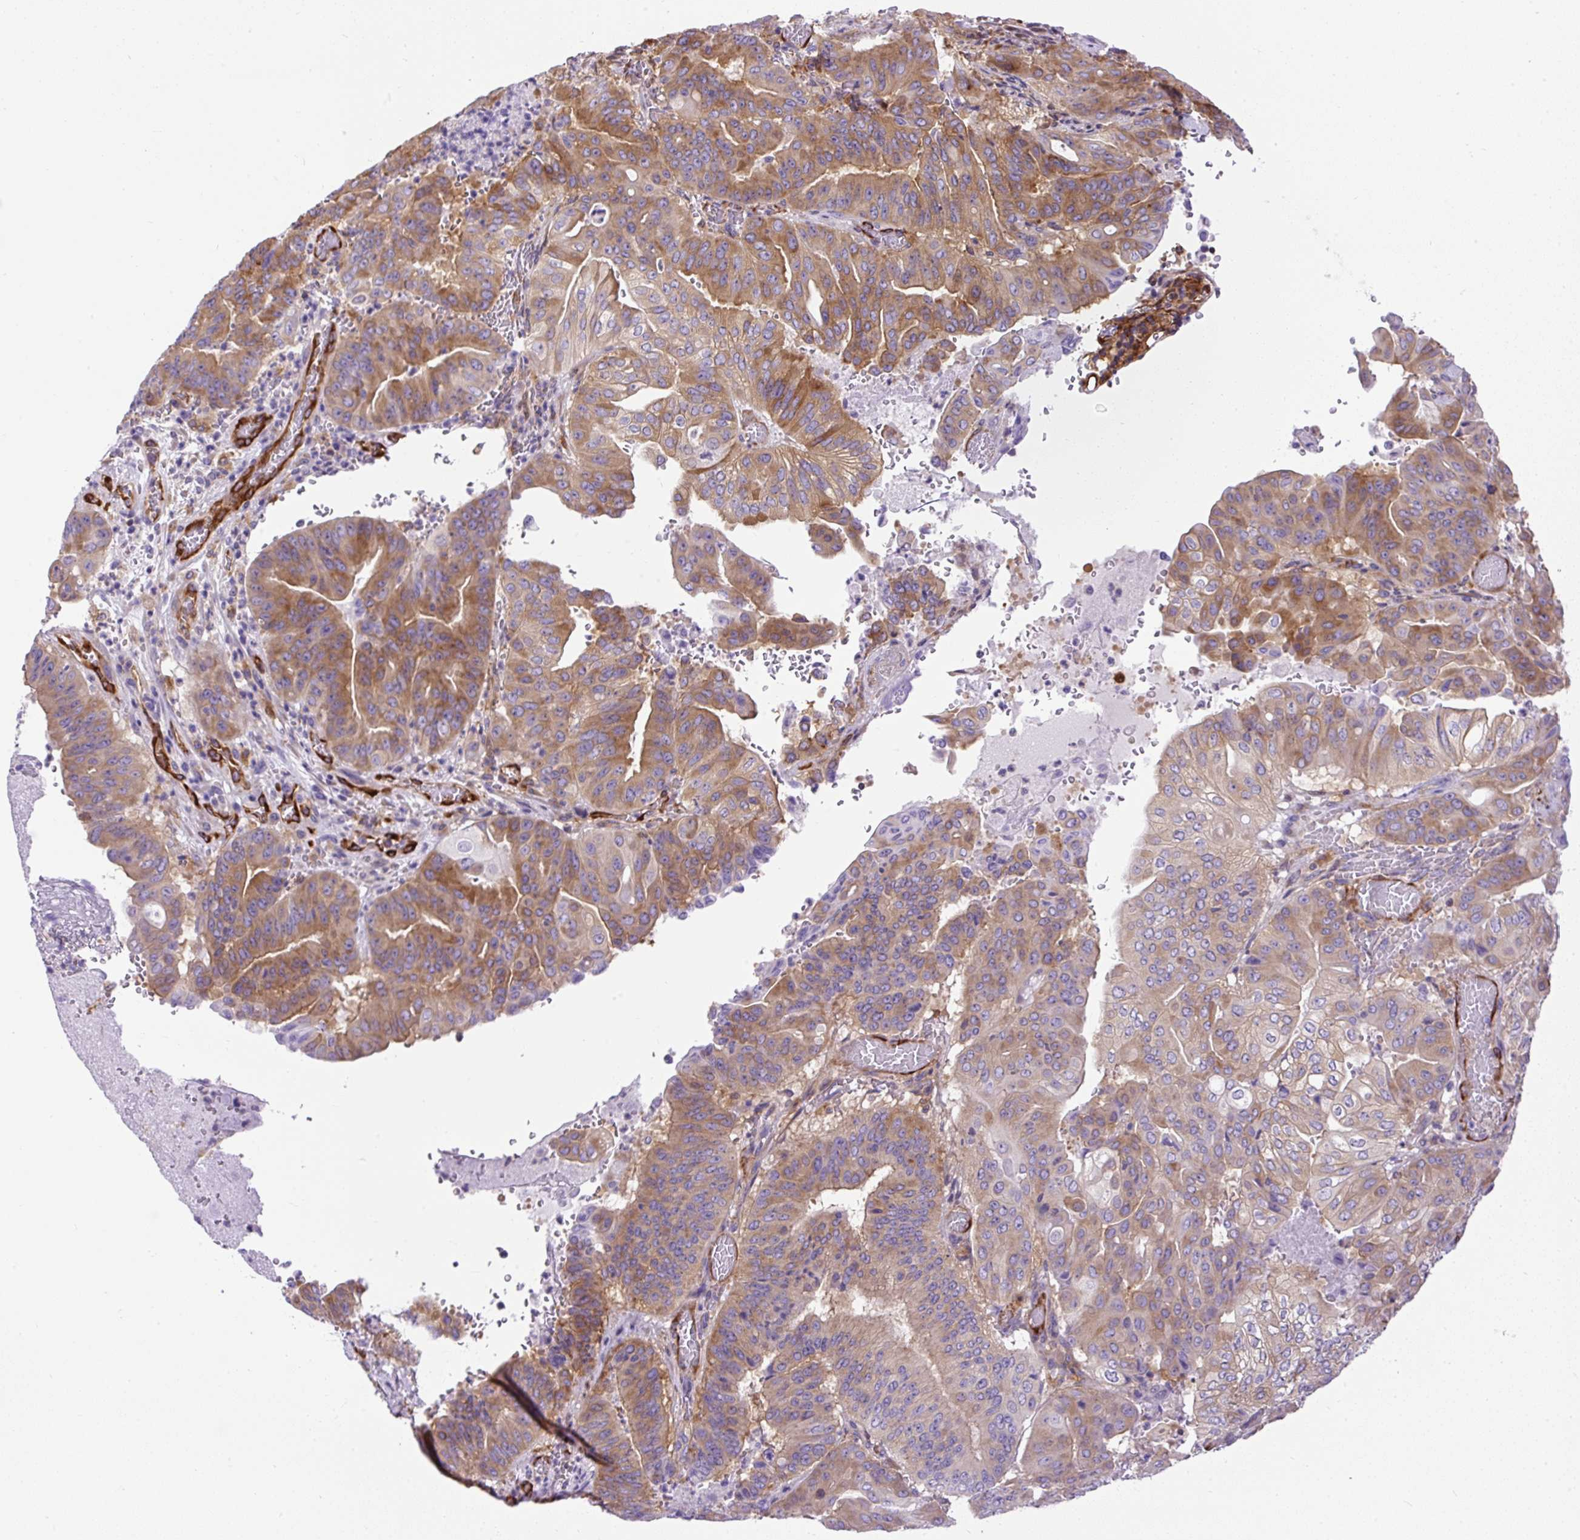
{"staining": {"intensity": "moderate", "quantity": "25%-75%", "location": "cytoplasmic/membranous"}, "tissue": "pancreatic cancer", "cell_type": "Tumor cells", "image_type": "cancer", "snomed": [{"axis": "morphology", "description": "Adenocarcinoma, NOS"}, {"axis": "topography", "description": "Pancreas"}], "caption": "Adenocarcinoma (pancreatic) was stained to show a protein in brown. There is medium levels of moderate cytoplasmic/membranous expression in about 25%-75% of tumor cells. Immunohistochemistry (ihc) stains the protein in brown and the nuclei are stained blue.", "gene": "MAP1S", "patient": {"sex": "female", "age": 77}}